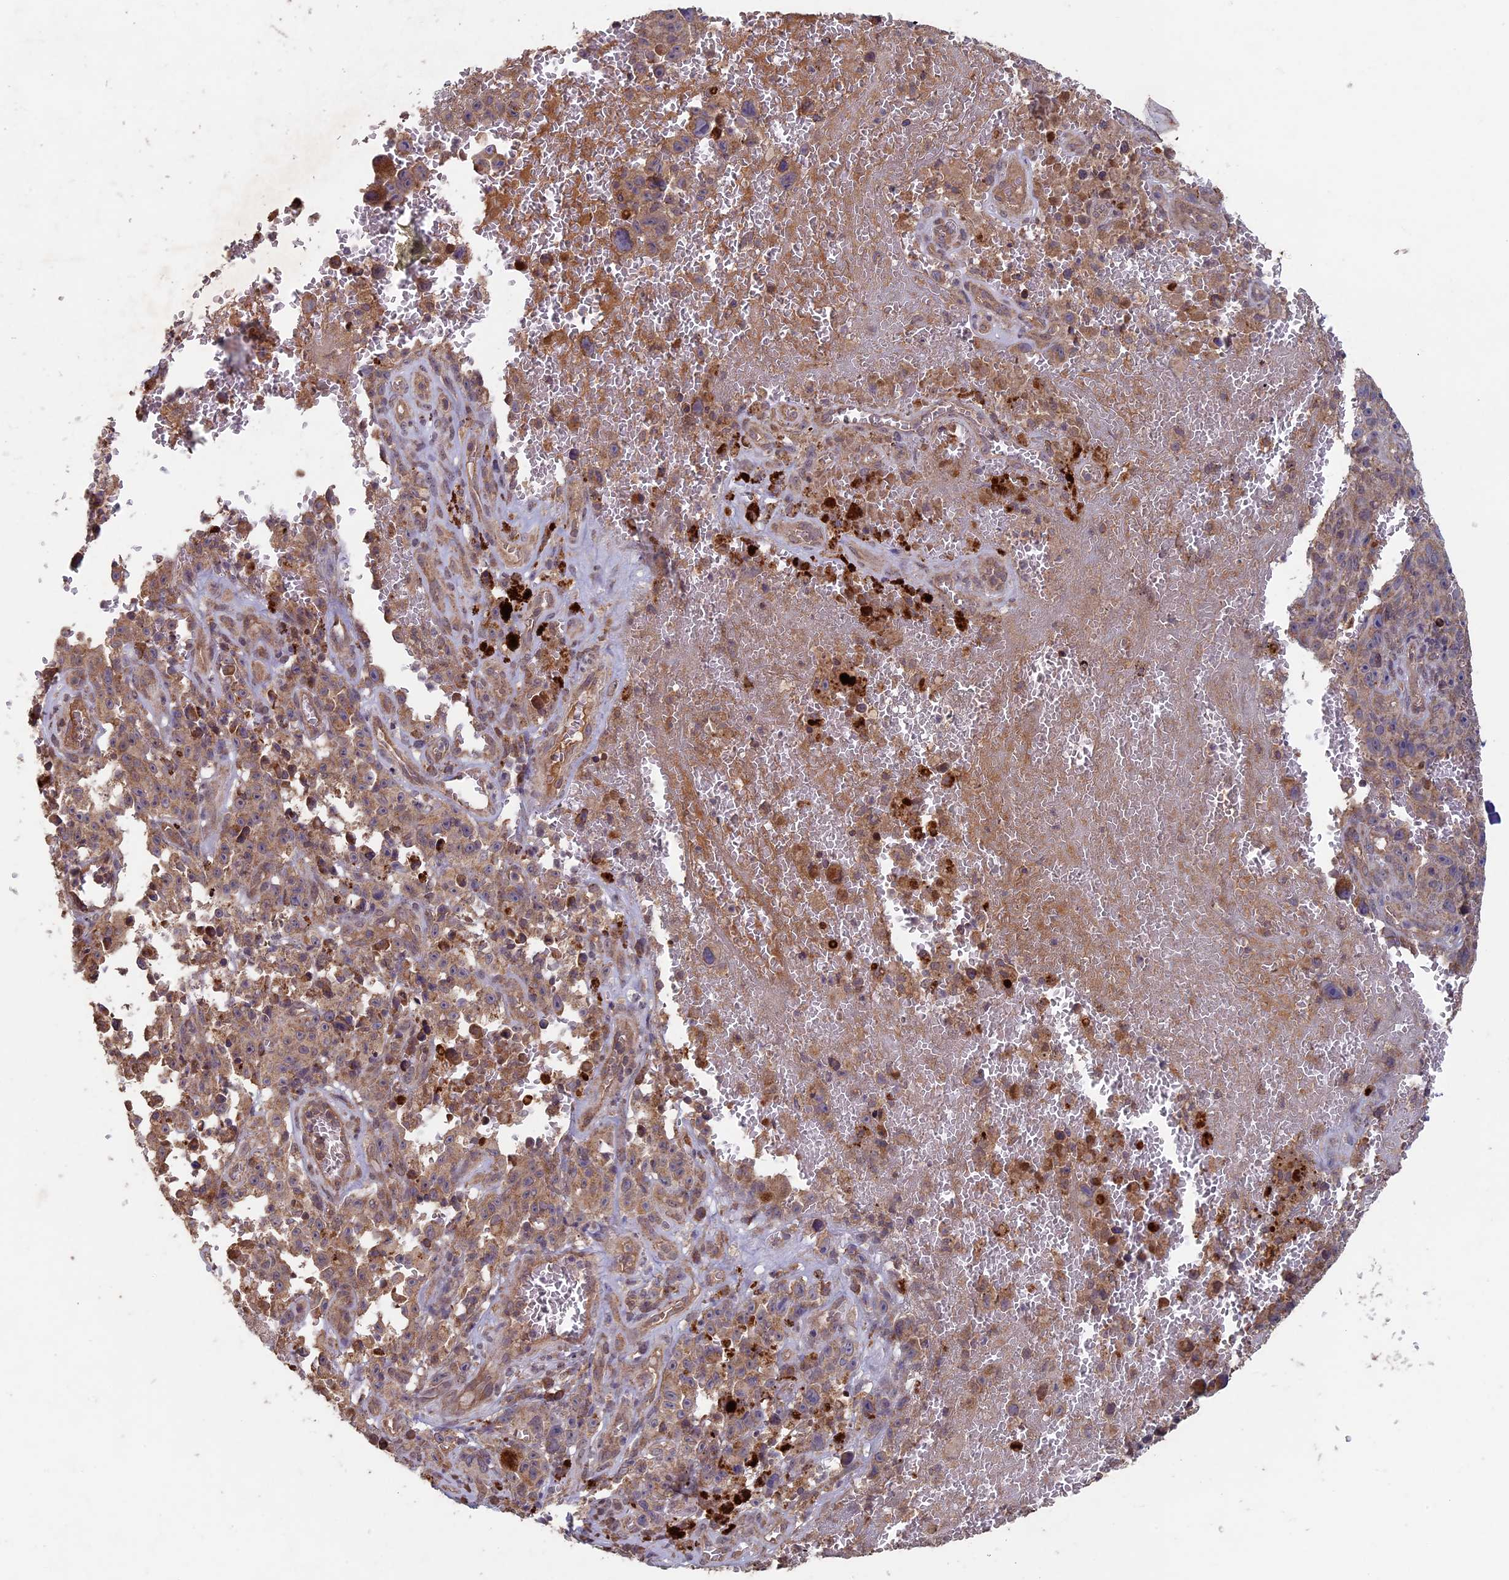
{"staining": {"intensity": "moderate", "quantity": ">75%", "location": "cytoplasmic/membranous"}, "tissue": "melanoma", "cell_type": "Tumor cells", "image_type": "cancer", "snomed": [{"axis": "morphology", "description": "Malignant melanoma, NOS"}, {"axis": "topography", "description": "Skin"}], "caption": "Tumor cells display moderate cytoplasmic/membranous expression in about >75% of cells in malignant melanoma.", "gene": "RCCD1", "patient": {"sex": "female", "age": 82}}